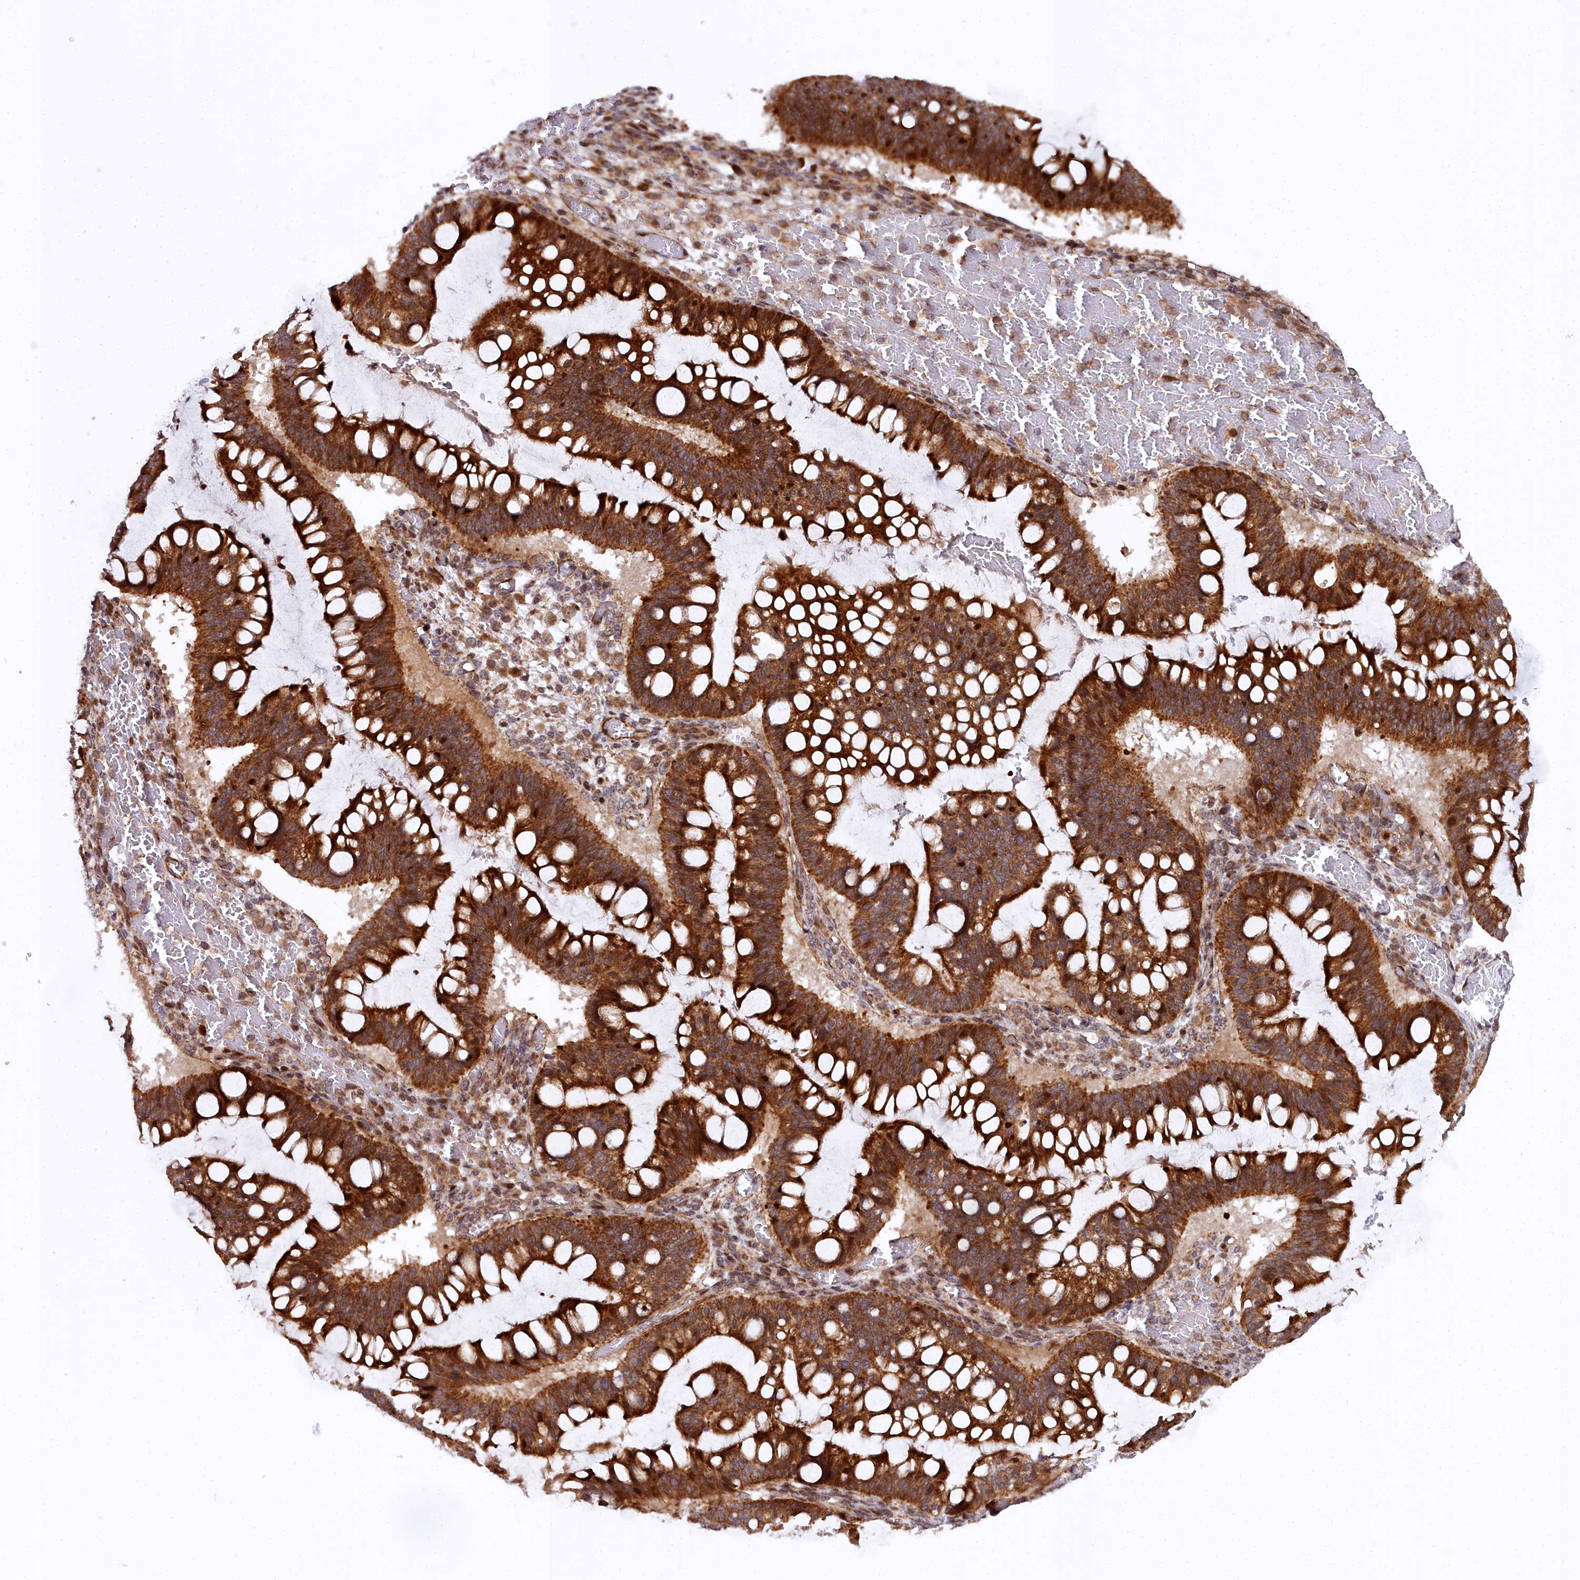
{"staining": {"intensity": "strong", "quantity": ">75%", "location": "cytoplasmic/membranous"}, "tissue": "ovarian cancer", "cell_type": "Tumor cells", "image_type": "cancer", "snomed": [{"axis": "morphology", "description": "Cystadenocarcinoma, mucinous, NOS"}, {"axis": "topography", "description": "Ovary"}], "caption": "A high-resolution photomicrograph shows IHC staining of ovarian cancer, which displays strong cytoplasmic/membranous positivity in about >75% of tumor cells.", "gene": "MRPS11", "patient": {"sex": "female", "age": 73}}